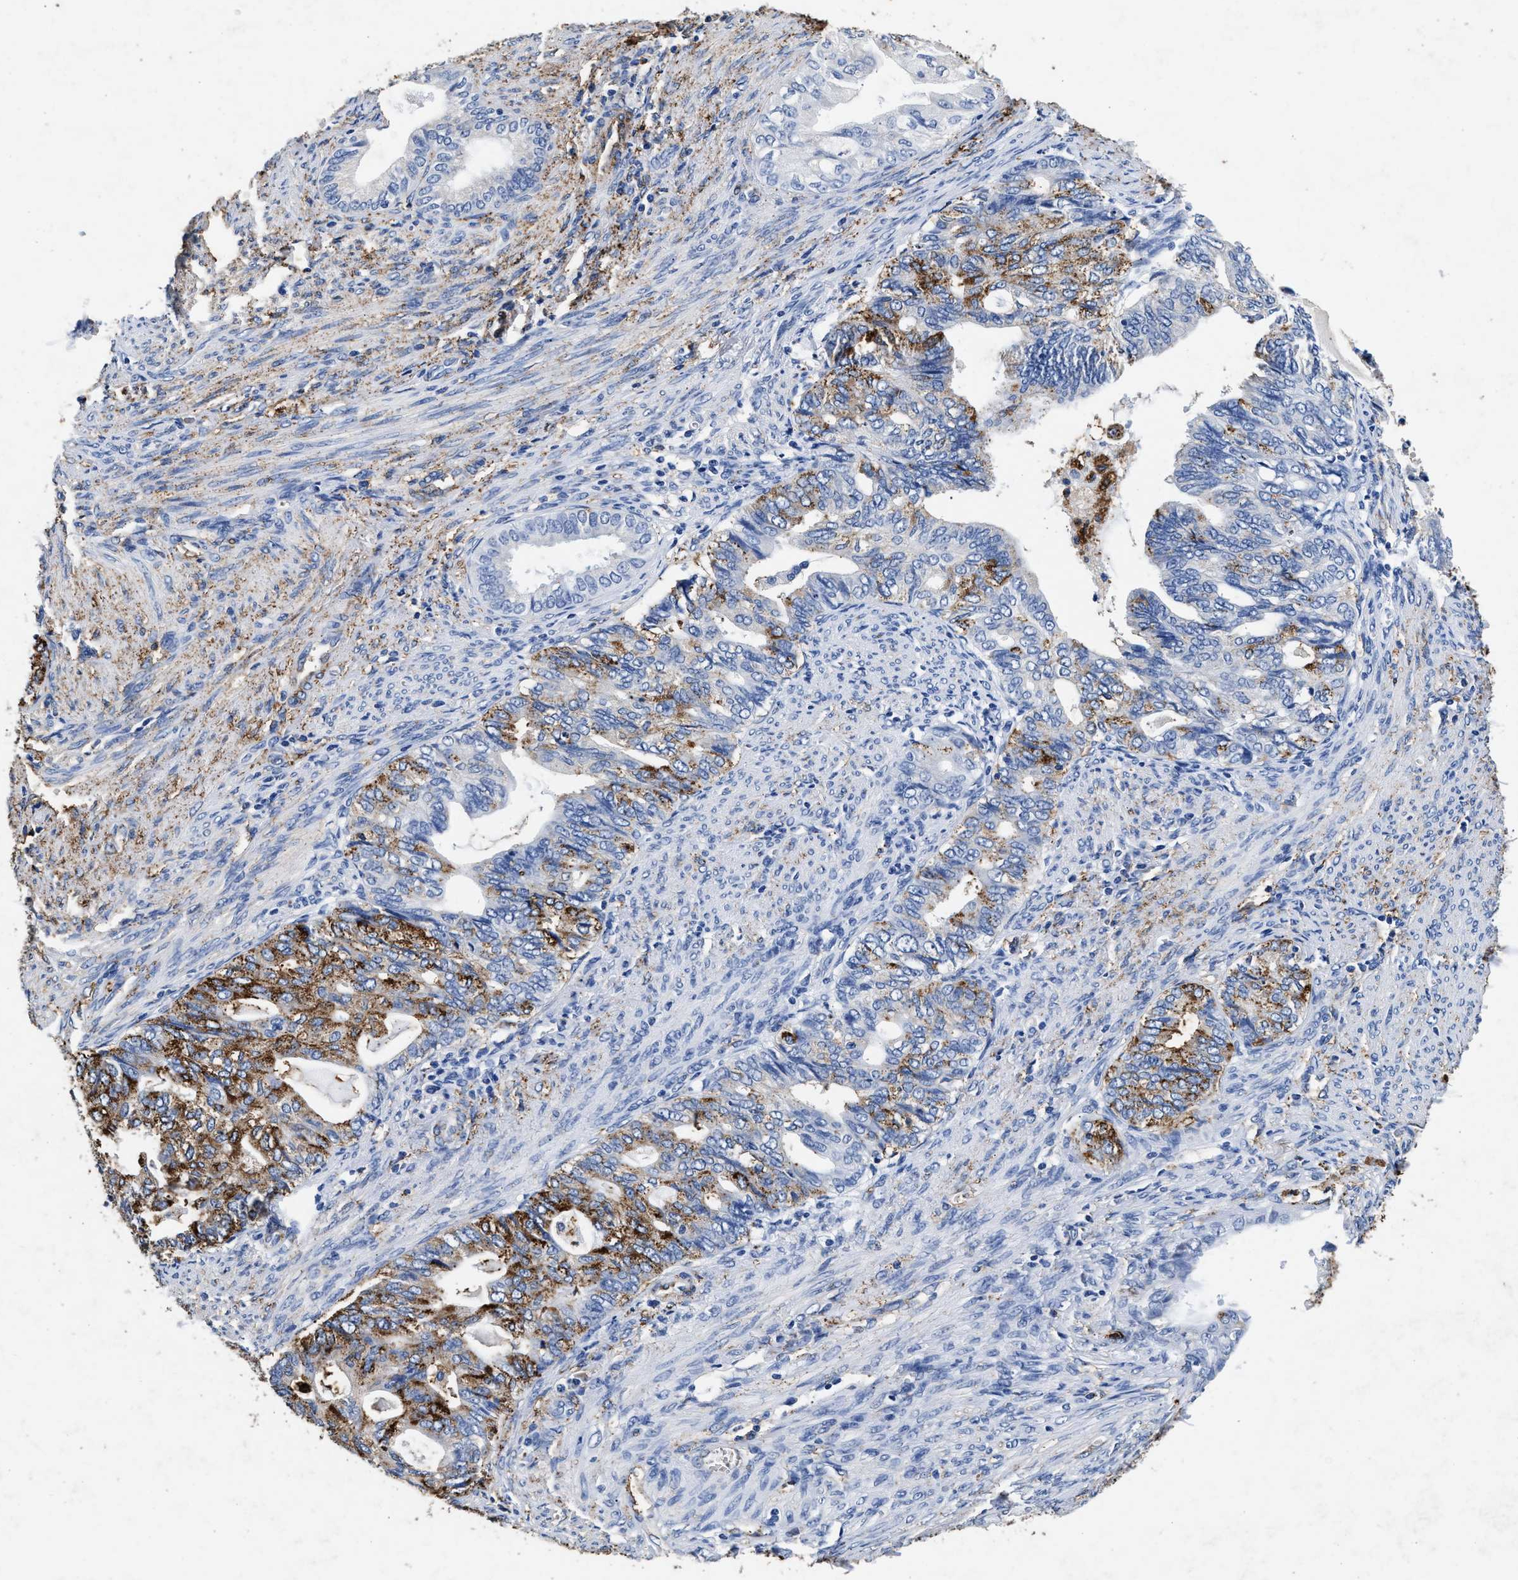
{"staining": {"intensity": "moderate", "quantity": "25%-75%", "location": "cytoplasmic/membranous"}, "tissue": "endometrial cancer", "cell_type": "Tumor cells", "image_type": "cancer", "snomed": [{"axis": "morphology", "description": "Adenocarcinoma, NOS"}, {"axis": "topography", "description": "Endometrium"}], "caption": "Approximately 25%-75% of tumor cells in human adenocarcinoma (endometrial) show moderate cytoplasmic/membranous protein expression as visualized by brown immunohistochemical staining.", "gene": "LTB4R2", "patient": {"sex": "female", "age": 86}}